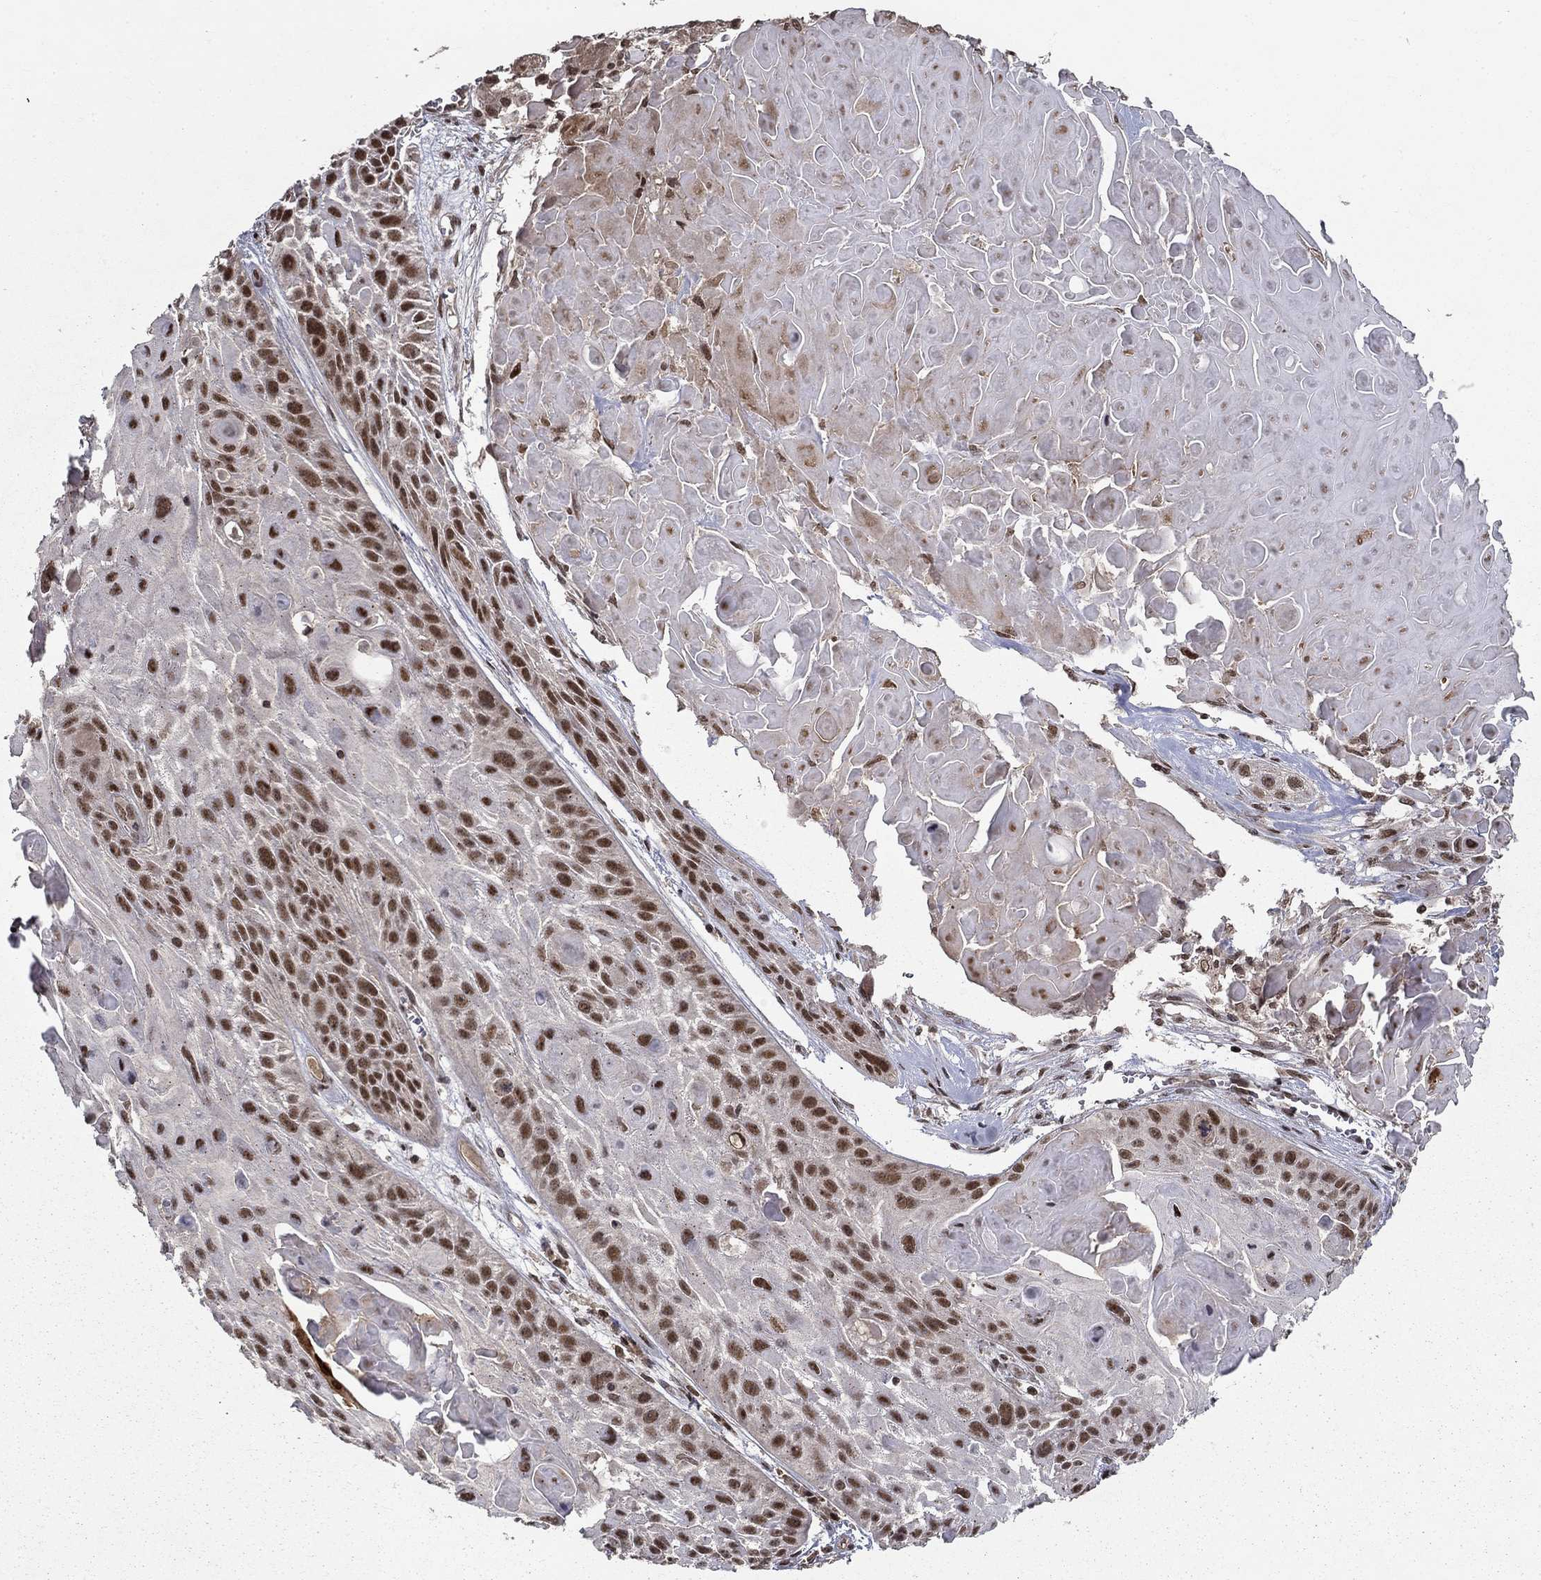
{"staining": {"intensity": "strong", "quantity": "25%-75%", "location": "nuclear"}, "tissue": "skin cancer", "cell_type": "Tumor cells", "image_type": "cancer", "snomed": [{"axis": "morphology", "description": "Squamous cell carcinoma, NOS"}, {"axis": "topography", "description": "Skin"}, {"axis": "topography", "description": "Anal"}], "caption": "Tumor cells exhibit strong nuclear expression in about 25%-75% of cells in squamous cell carcinoma (skin).", "gene": "CDCA7L", "patient": {"sex": "female", "age": 75}}